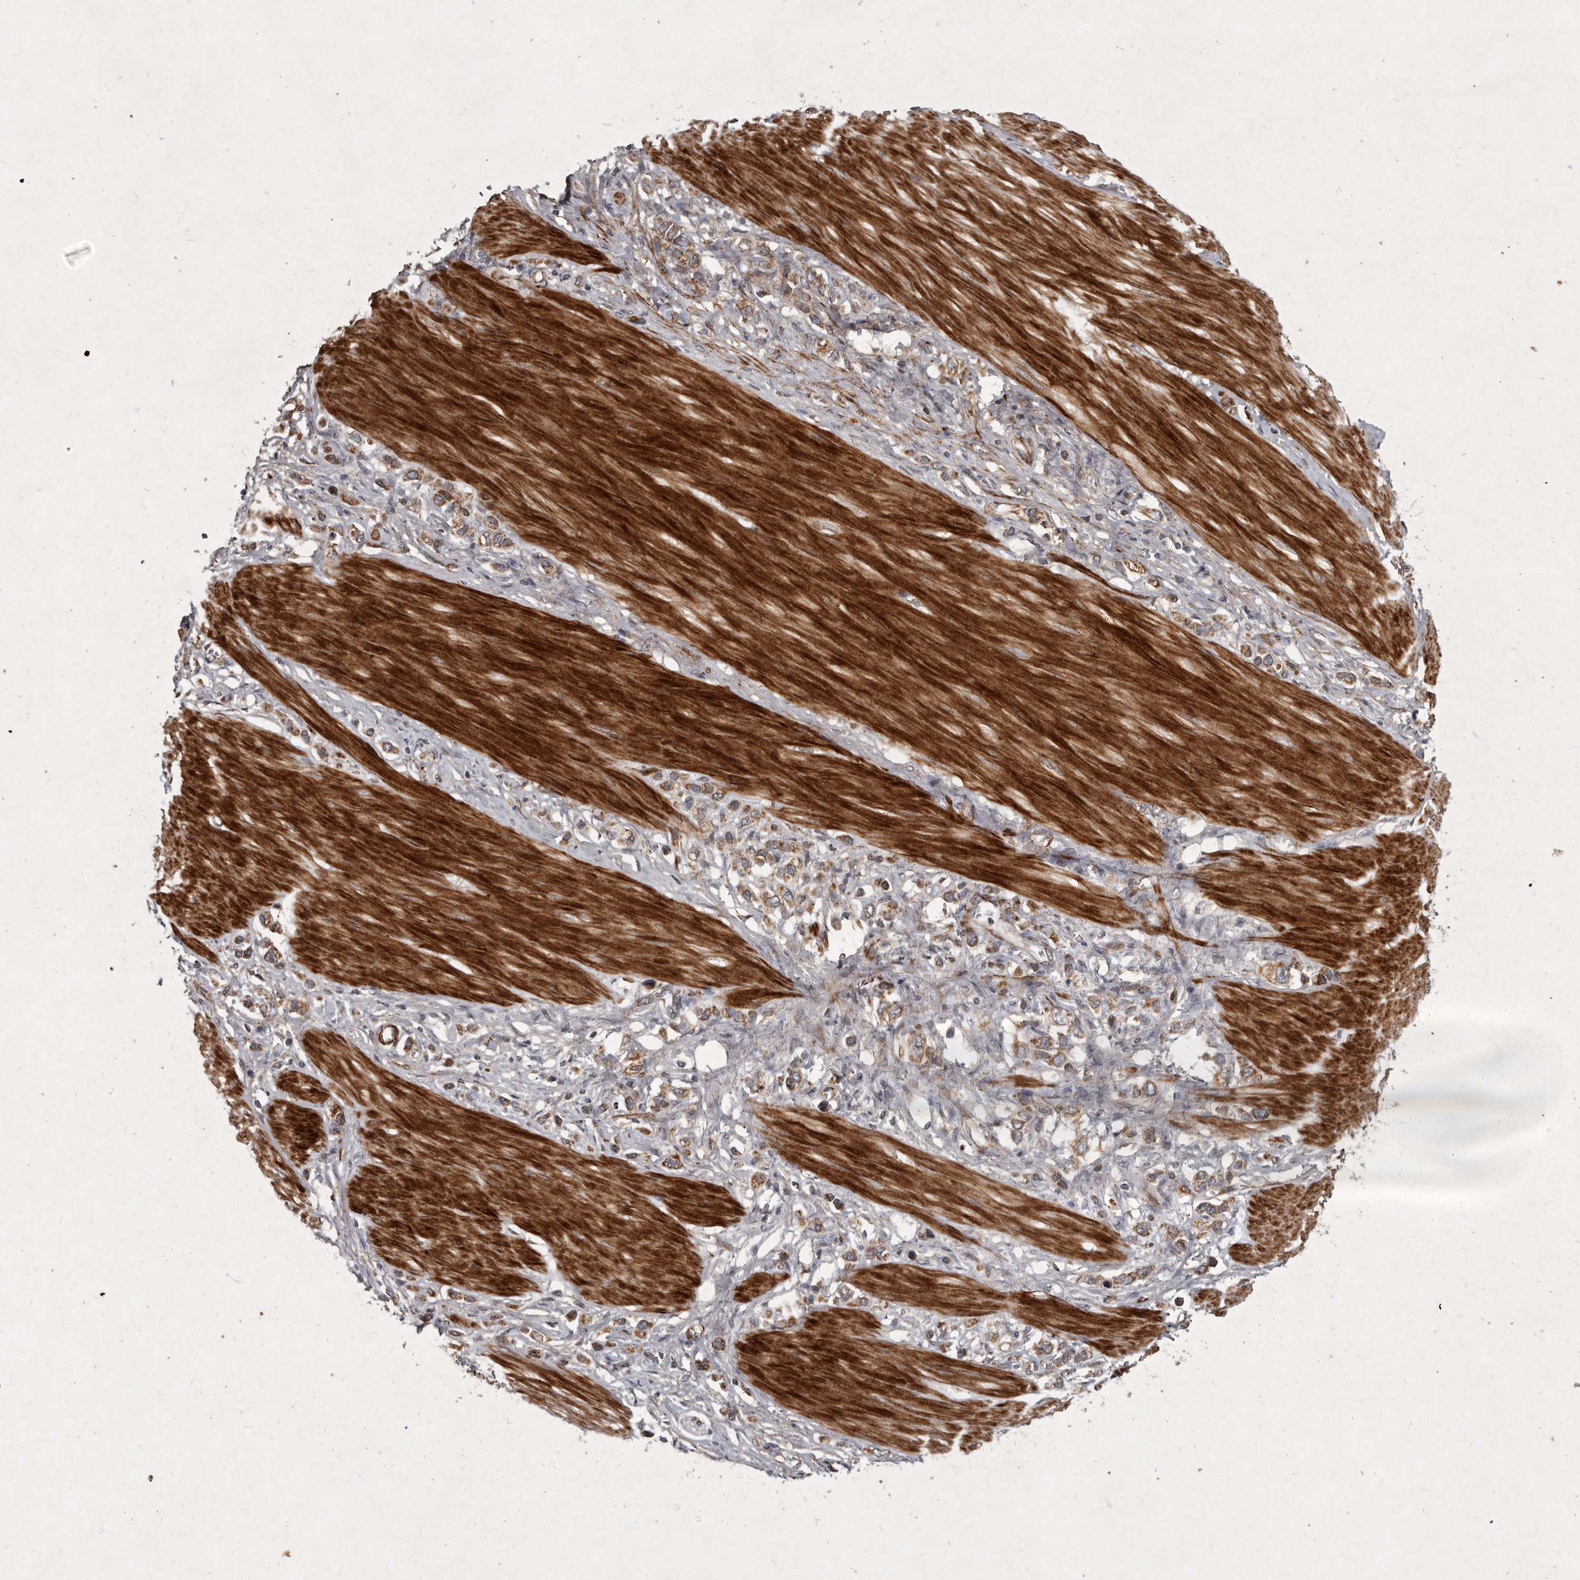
{"staining": {"intensity": "moderate", "quantity": ">75%", "location": "cytoplasmic/membranous"}, "tissue": "stomach cancer", "cell_type": "Tumor cells", "image_type": "cancer", "snomed": [{"axis": "morphology", "description": "Adenocarcinoma, NOS"}, {"axis": "topography", "description": "Stomach"}], "caption": "Protein expression by IHC reveals moderate cytoplasmic/membranous staining in approximately >75% of tumor cells in stomach cancer (adenocarcinoma). The staining was performed using DAB to visualize the protein expression in brown, while the nuclei were stained in blue with hematoxylin (Magnification: 20x).", "gene": "MRPS15", "patient": {"sex": "female", "age": 65}}